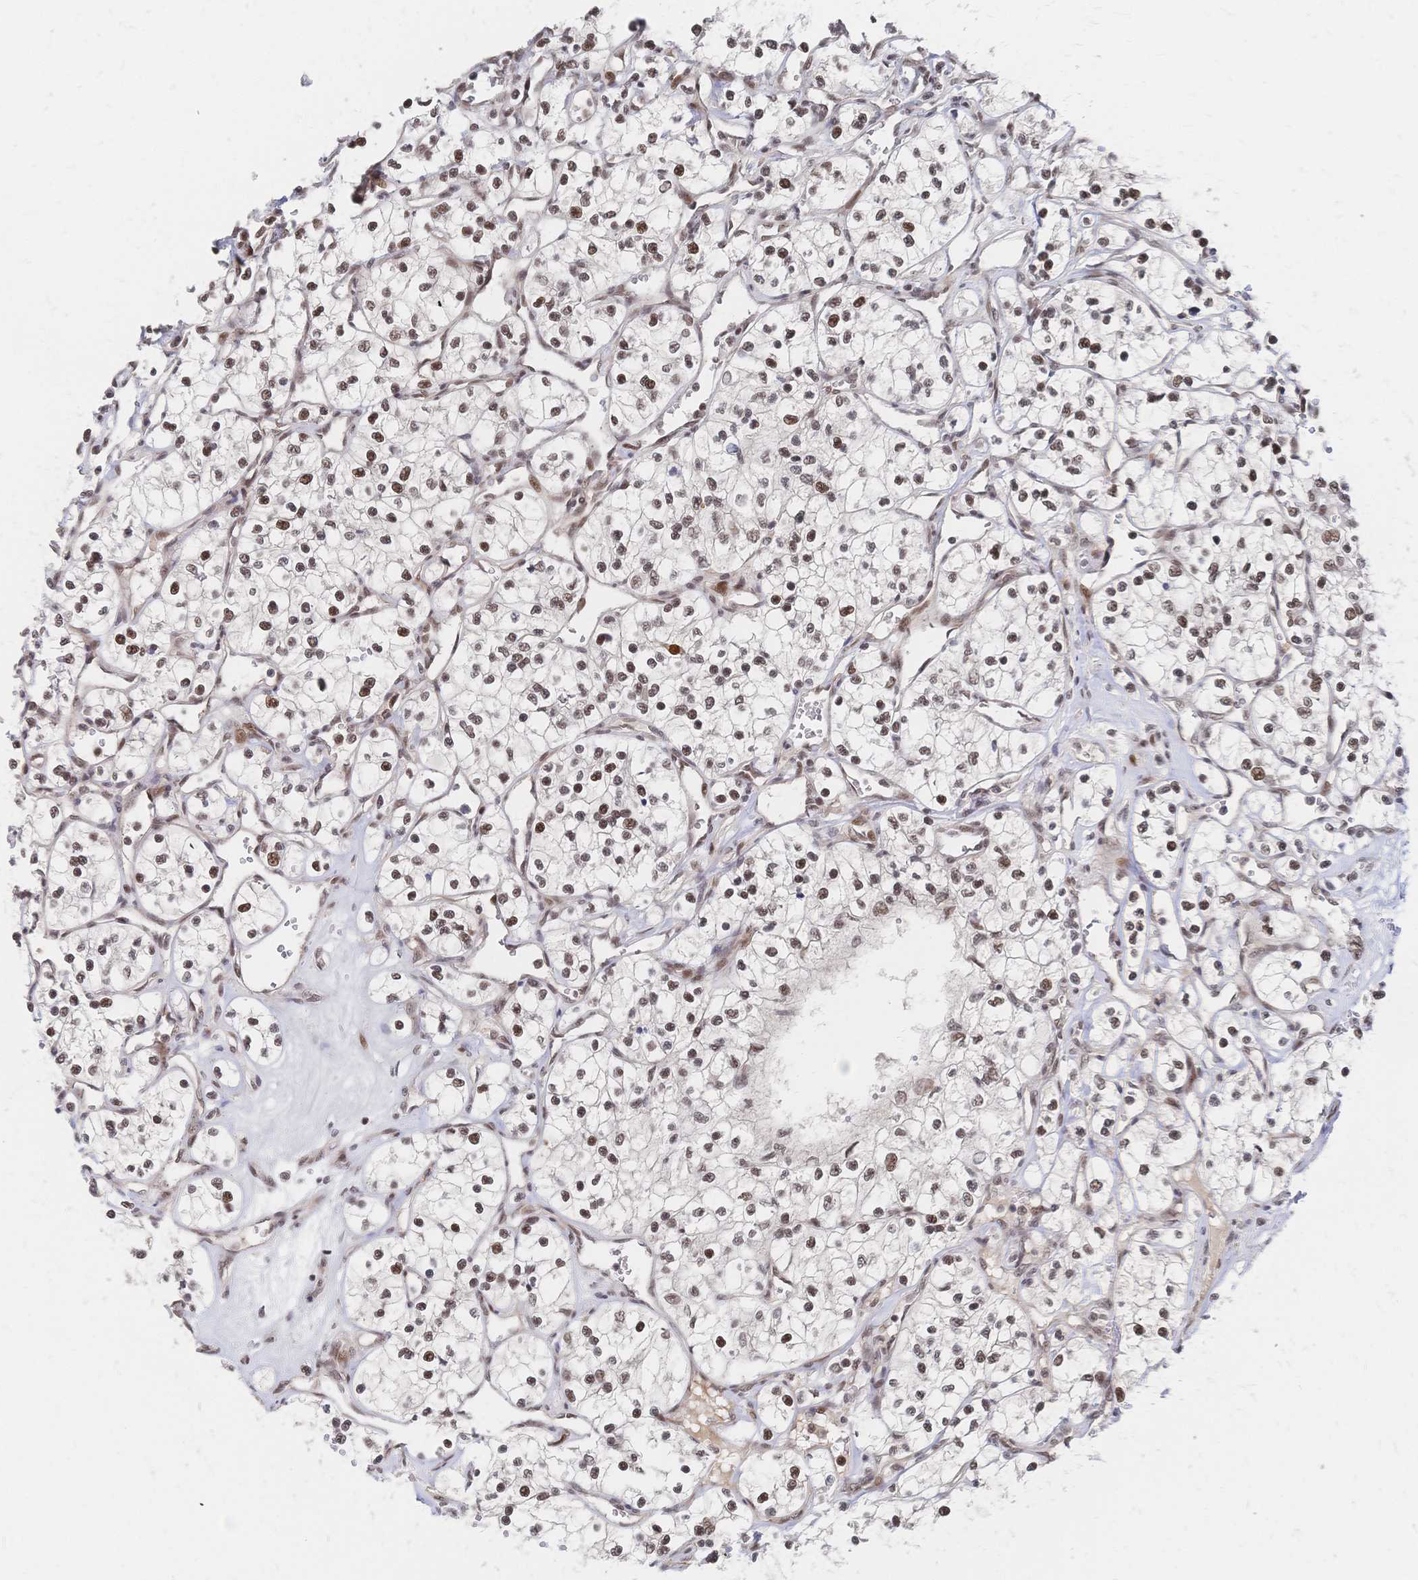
{"staining": {"intensity": "moderate", "quantity": ">75%", "location": "nuclear"}, "tissue": "renal cancer", "cell_type": "Tumor cells", "image_type": "cancer", "snomed": [{"axis": "morphology", "description": "Adenocarcinoma, NOS"}, {"axis": "topography", "description": "Kidney"}], "caption": "IHC (DAB (3,3'-diaminobenzidine)) staining of renal cancer reveals moderate nuclear protein expression in about >75% of tumor cells.", "gene": "NELFA", "patient": {"sex": "female", "age": 69}}